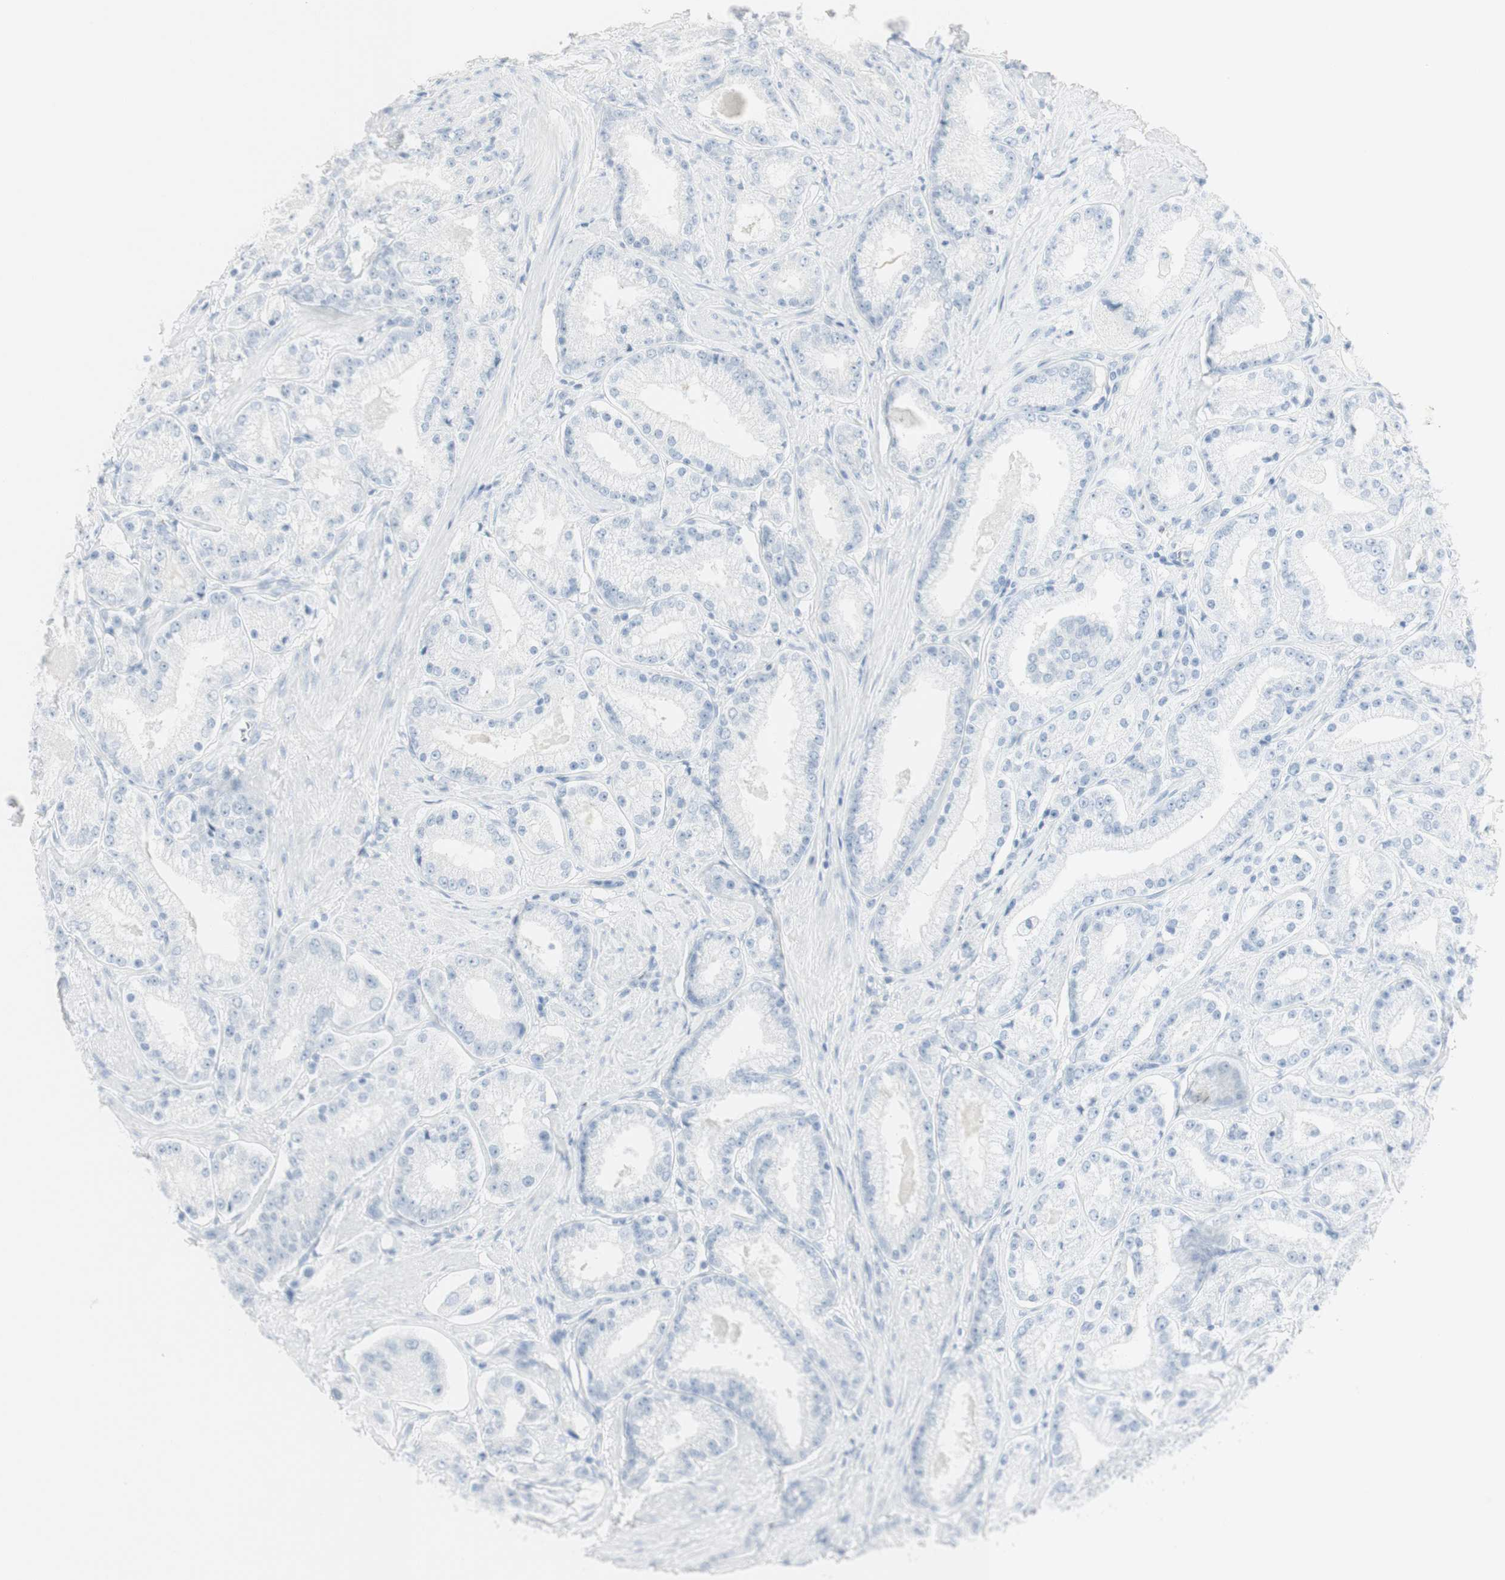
{"staining": {"intensity": "negative", "quantity": "none", "location": "none"}, "tissue": "prostate cancer", "cell_type": "Tumor cells", "image_type": "cancer", "snomed": [{"axis": "morphology", "description": "Adenocarcinoma, Low grade"}, {"axis": "topography", "description": "Prostate"}], "caption": "Immunohistochemistry (IHC) photomicrograph of neoplastic tissue: prostate cancer stained with DAB (3,3'-diaminobenzidine) demonstrates no significant protein expression in tumor cells.", "gene": "NAPSA", "patient": {"sex": "male", "age": 63}}